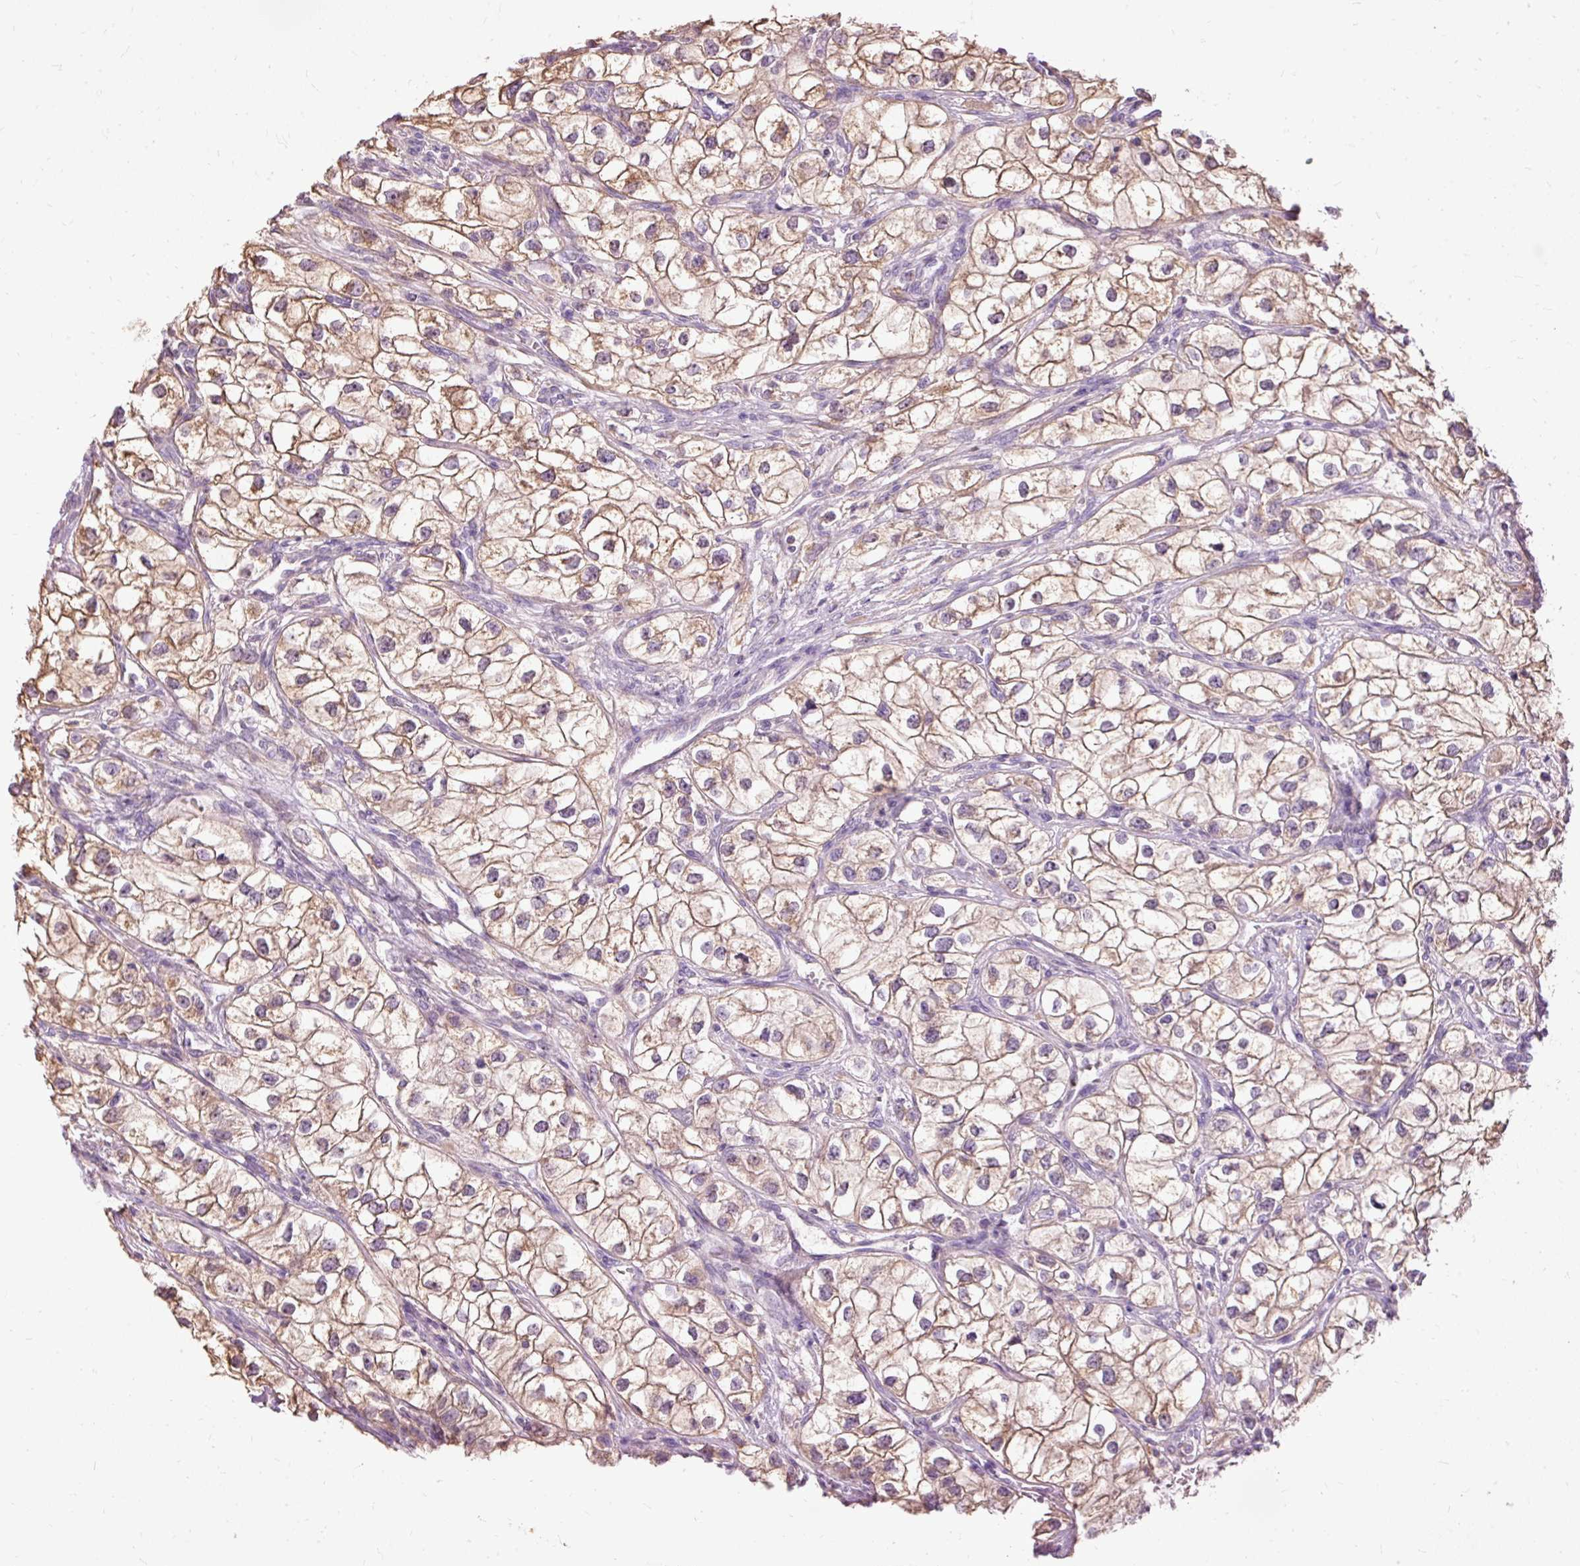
{"staining": {"intensity": "weak", "quantity": ">75%", "location": "cytoplasmic/membranous"}, "tissue": "renal cancer", "cell_type": "Tumor cells", "image_type": "cancer", "snomed": [{"axis": "morphology", "description": "Adenocarcinoma, NOS"}, {"axis": "topography", "description": "Kidney"}], "caption": "Immunohistochemistry (IHC) of human renal cancer (adenocarcinoma) displays low levels of weak cytoplasmic/membranous positivity in approximately >75% of tumor cells.", "gene": "PRDX5", "patient": {"sex": "male", "age": 59}}